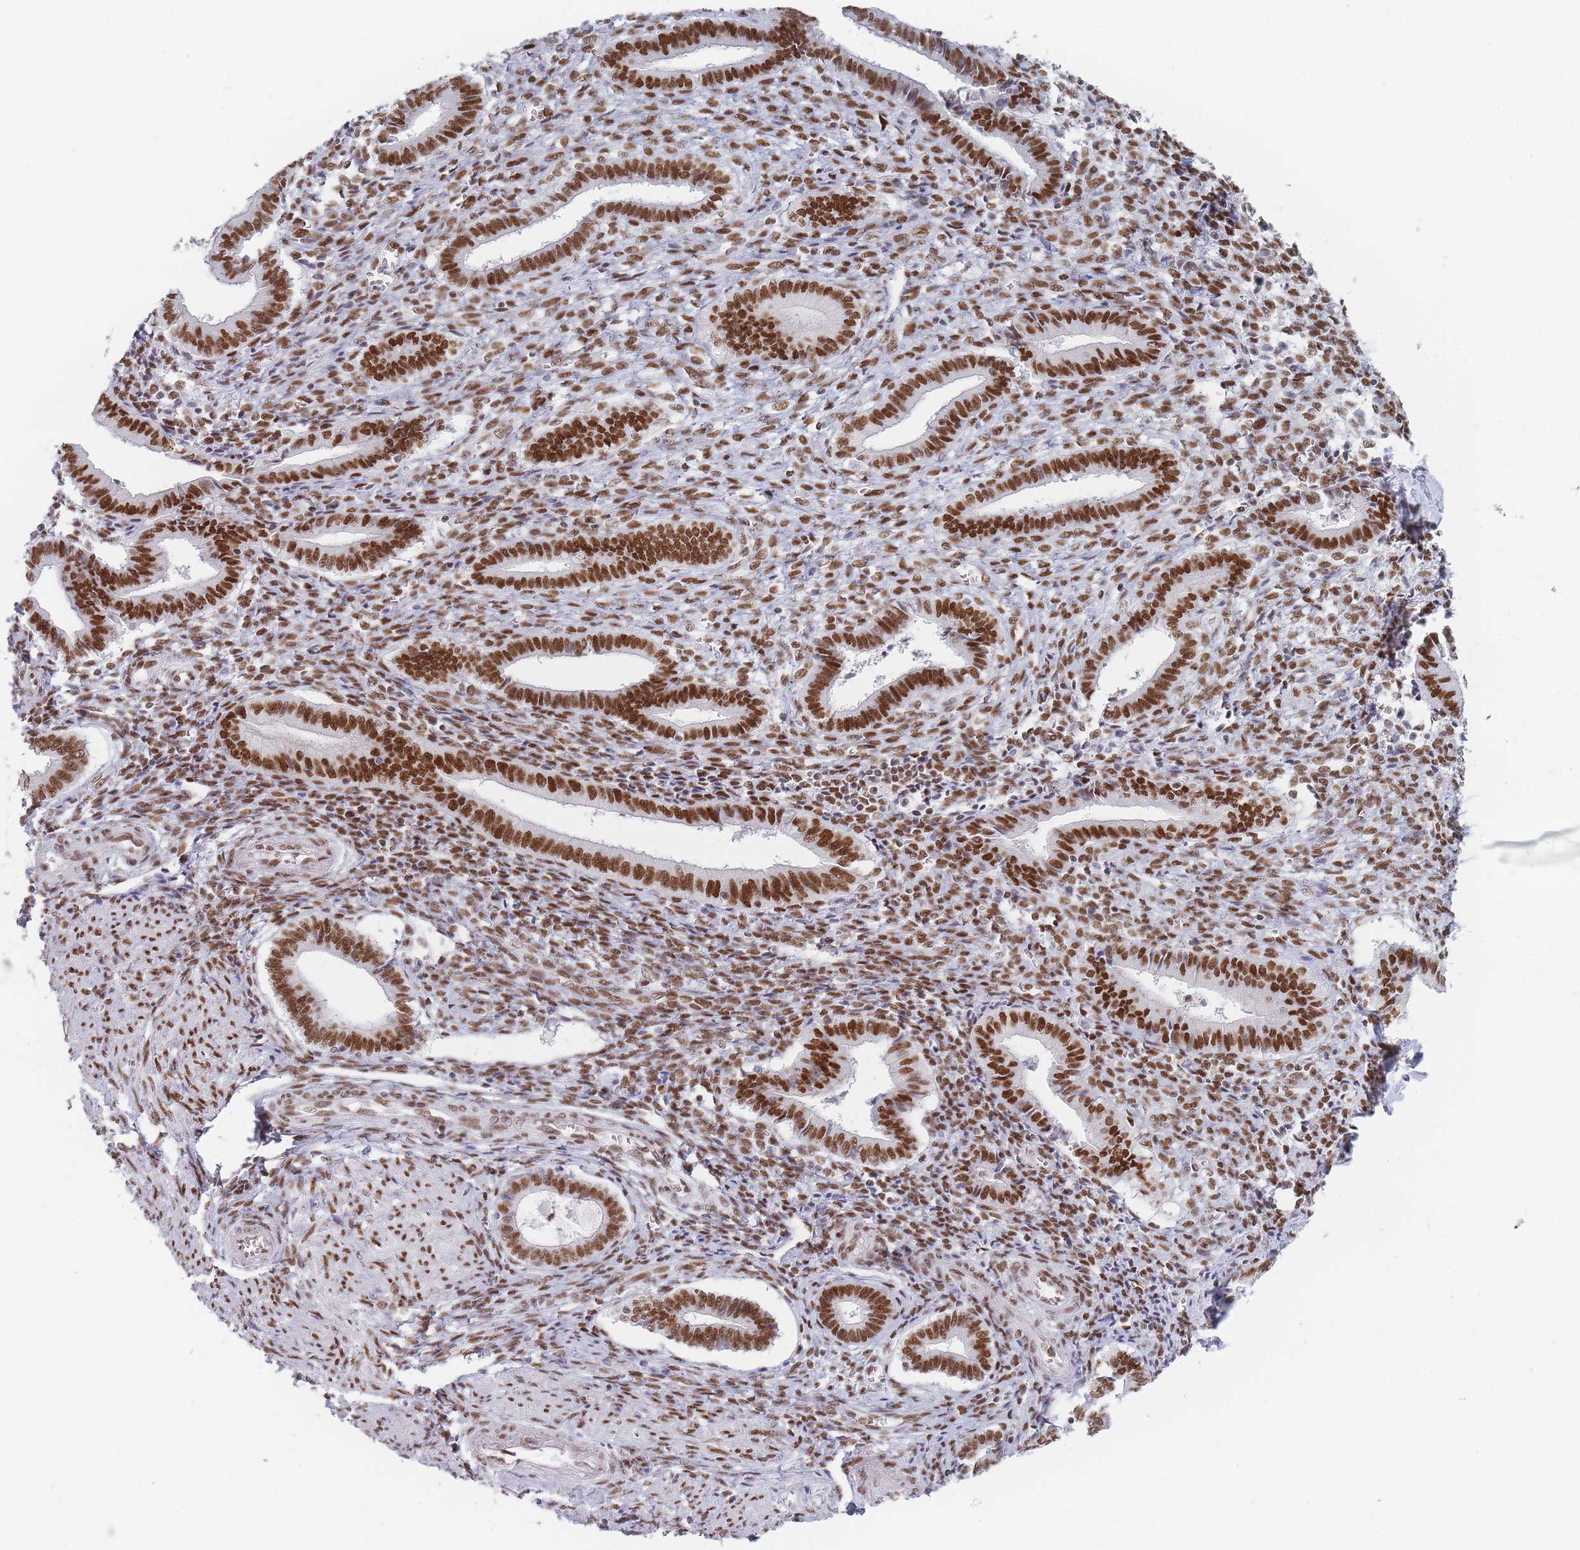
{"staining": {"intensity": "moderate", "quantity": ">75%", "location": "nuclear"}, "tissue": "endometrium", "cell_type": "Cells in endometrial stroma", "image_type": "normal", "snomed": [{"axis": "morphology", "description": "Normal tissue, NOS"}, {"axis": "topography", "description": "Other"}, {"axis": "topography", "description": "Endometrium"}], "caption": "This is a histology image of immunohistochemistry (IHC) staining of normal endometrium, which shows moderate staining in the nuclear of cells in endometrial stroma.", "gene": "SAFB2", "patient": {"sex": "female", "age": 44}}